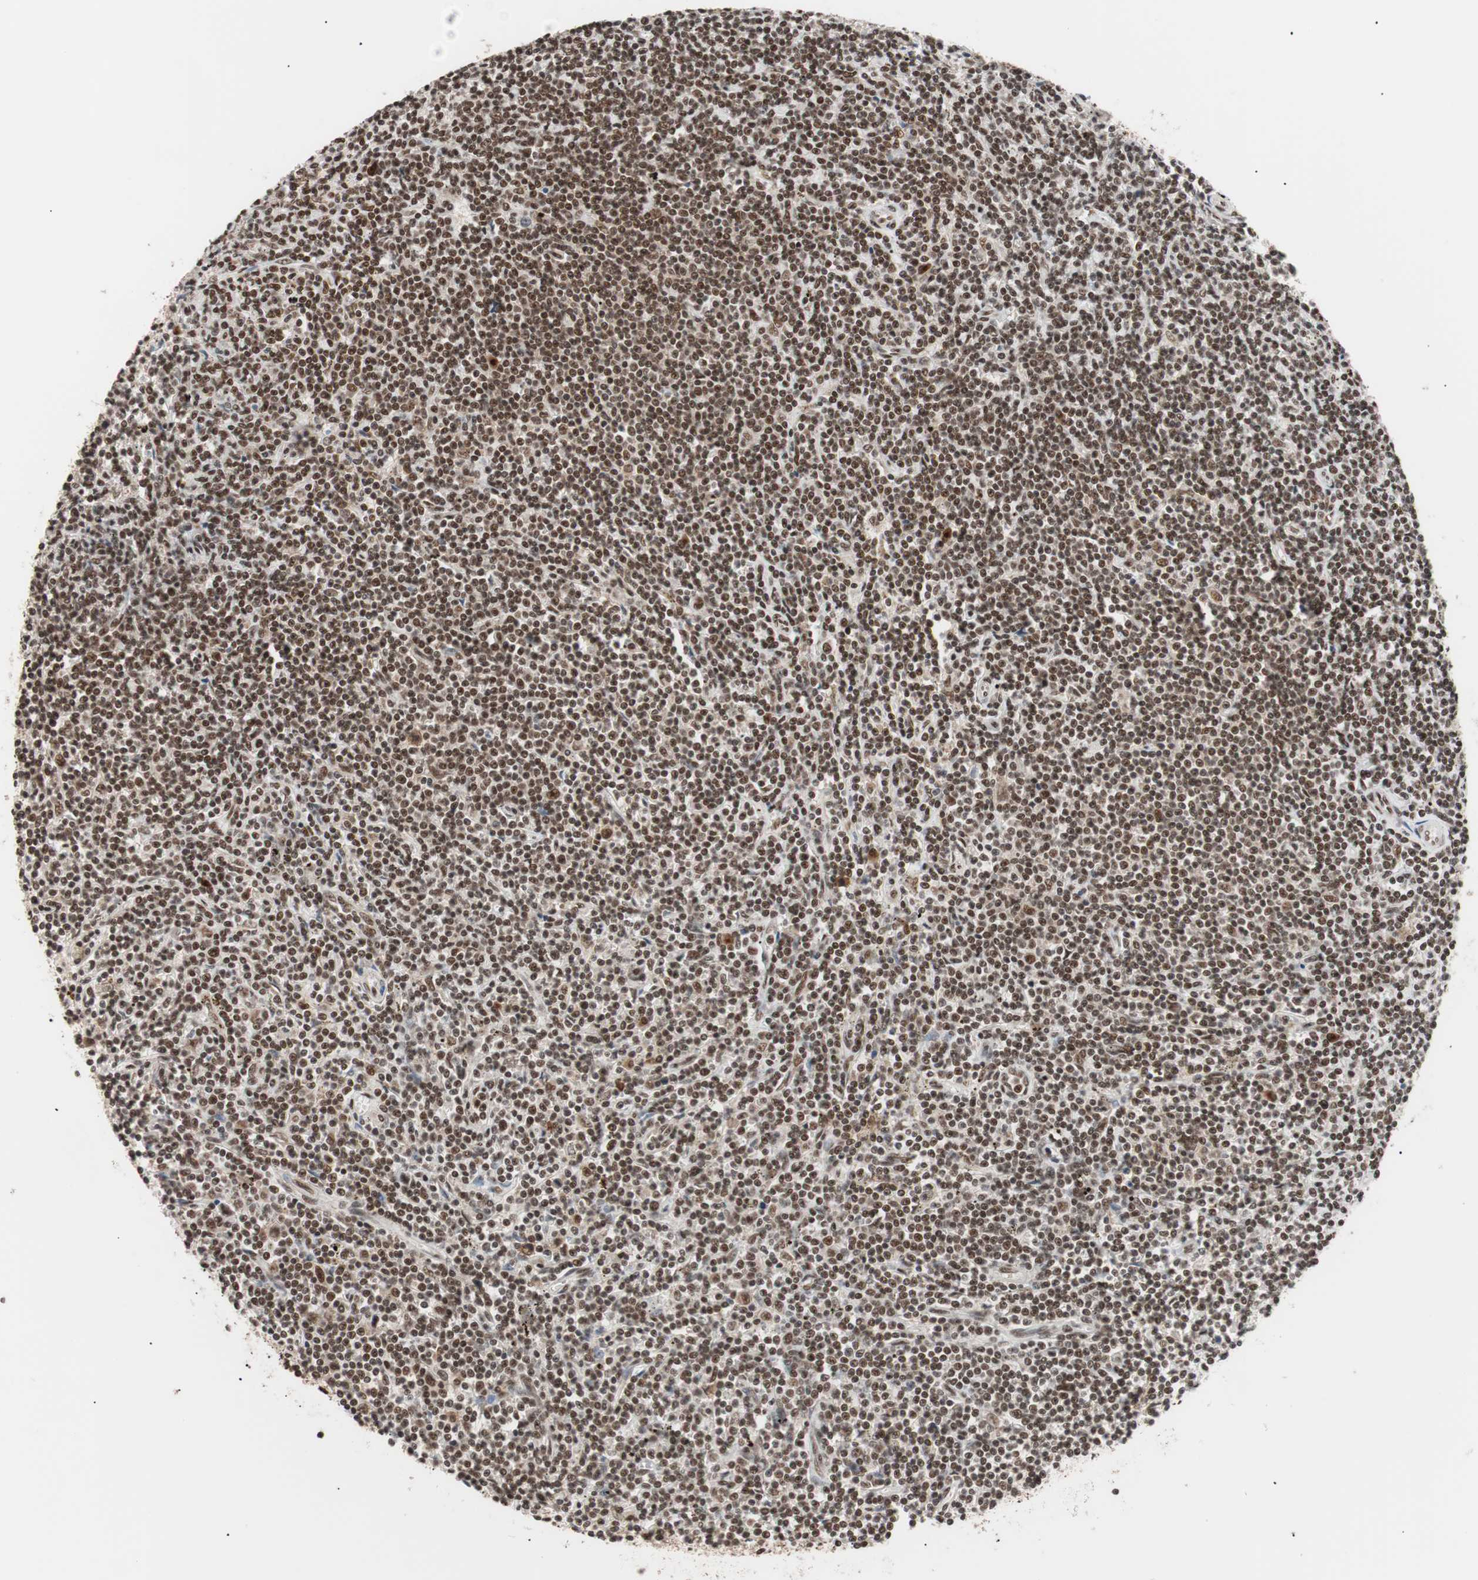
{"staining": {"intensity": "strong", "quantity": ">75%", "location": "nuclear"}, "tissue": "lymphoma", "cell_type": "Tumor cells", "image_type": "cancer", "snomed": [{"axis": "morphology", "description": "Malignant lymphoma, non-Hodgkin's type, Low grade"}, {"axis": "topography", "description": "Spleen"}], "caption": "Low-grade malignant lymphoma, non-Hodgkin's type stained with DAB (3,3'-diaminobenzidine) IHC displays high levels of strong nuclear expression in approximately >75% of tumor cells.", "gene": "CHAMP1", "patient": {"sex": "male", "age": 76}}